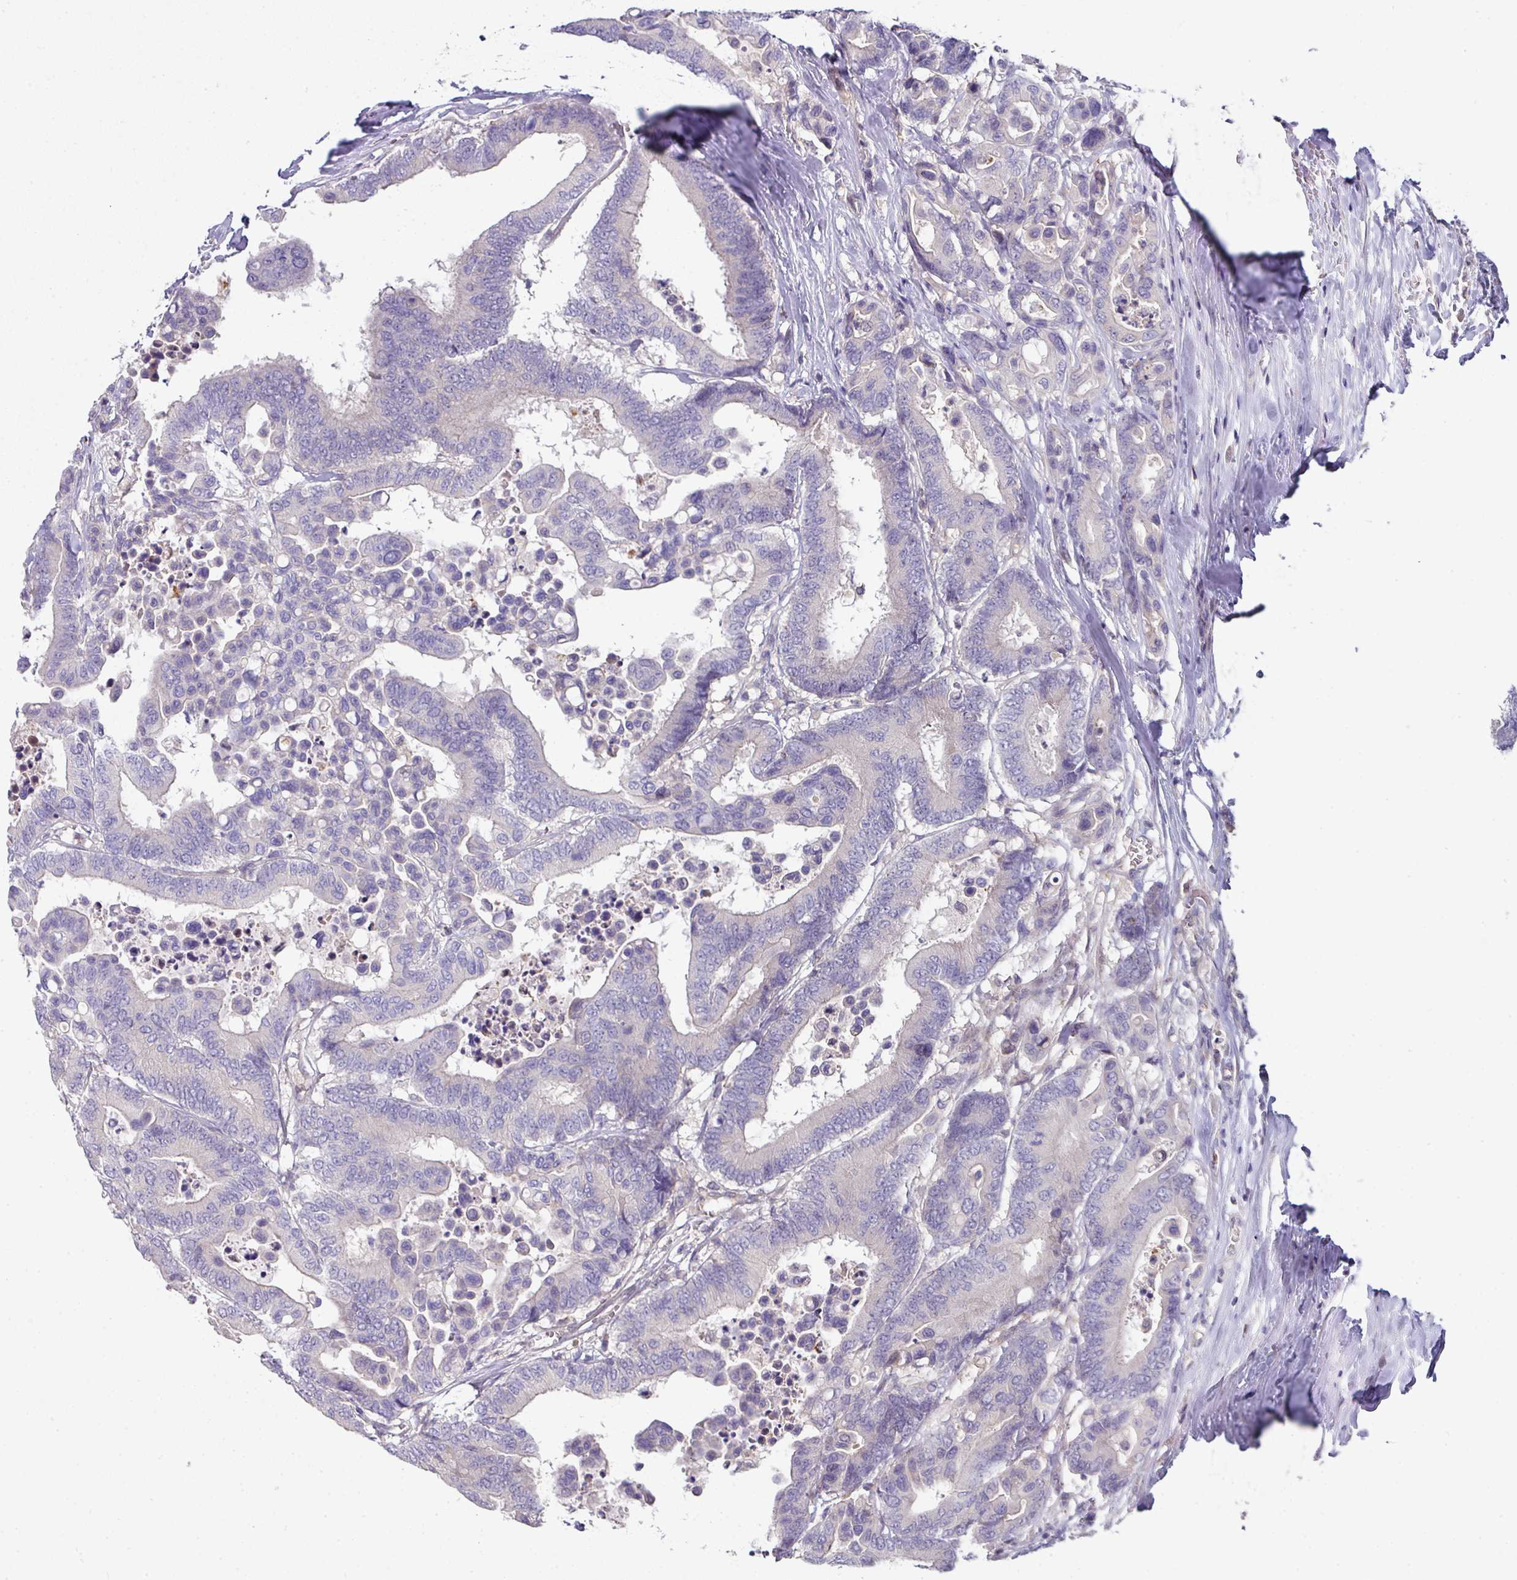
{"staining": {"intensity": "negative", "quantity": "none", "location": "none"}, "tissue": "colorectal cancer", "cell_type": "Tumor cells", "image_type": "cancer", "snomed": [{"axis": "morphology", "description": "Normal tissue, NOS"}, {"axis": "morphology", "description": "Adenocarcinoma, NOS"}, {"axis": "topography", "description": "Colon"}], "caption": "The immunohistochemistry image has no significant staining in tumor cells of adenocarcinoma (colorectal) tissue.", "gene": "SLAMF6", "patient": {"sex": "male", "age": 82}}